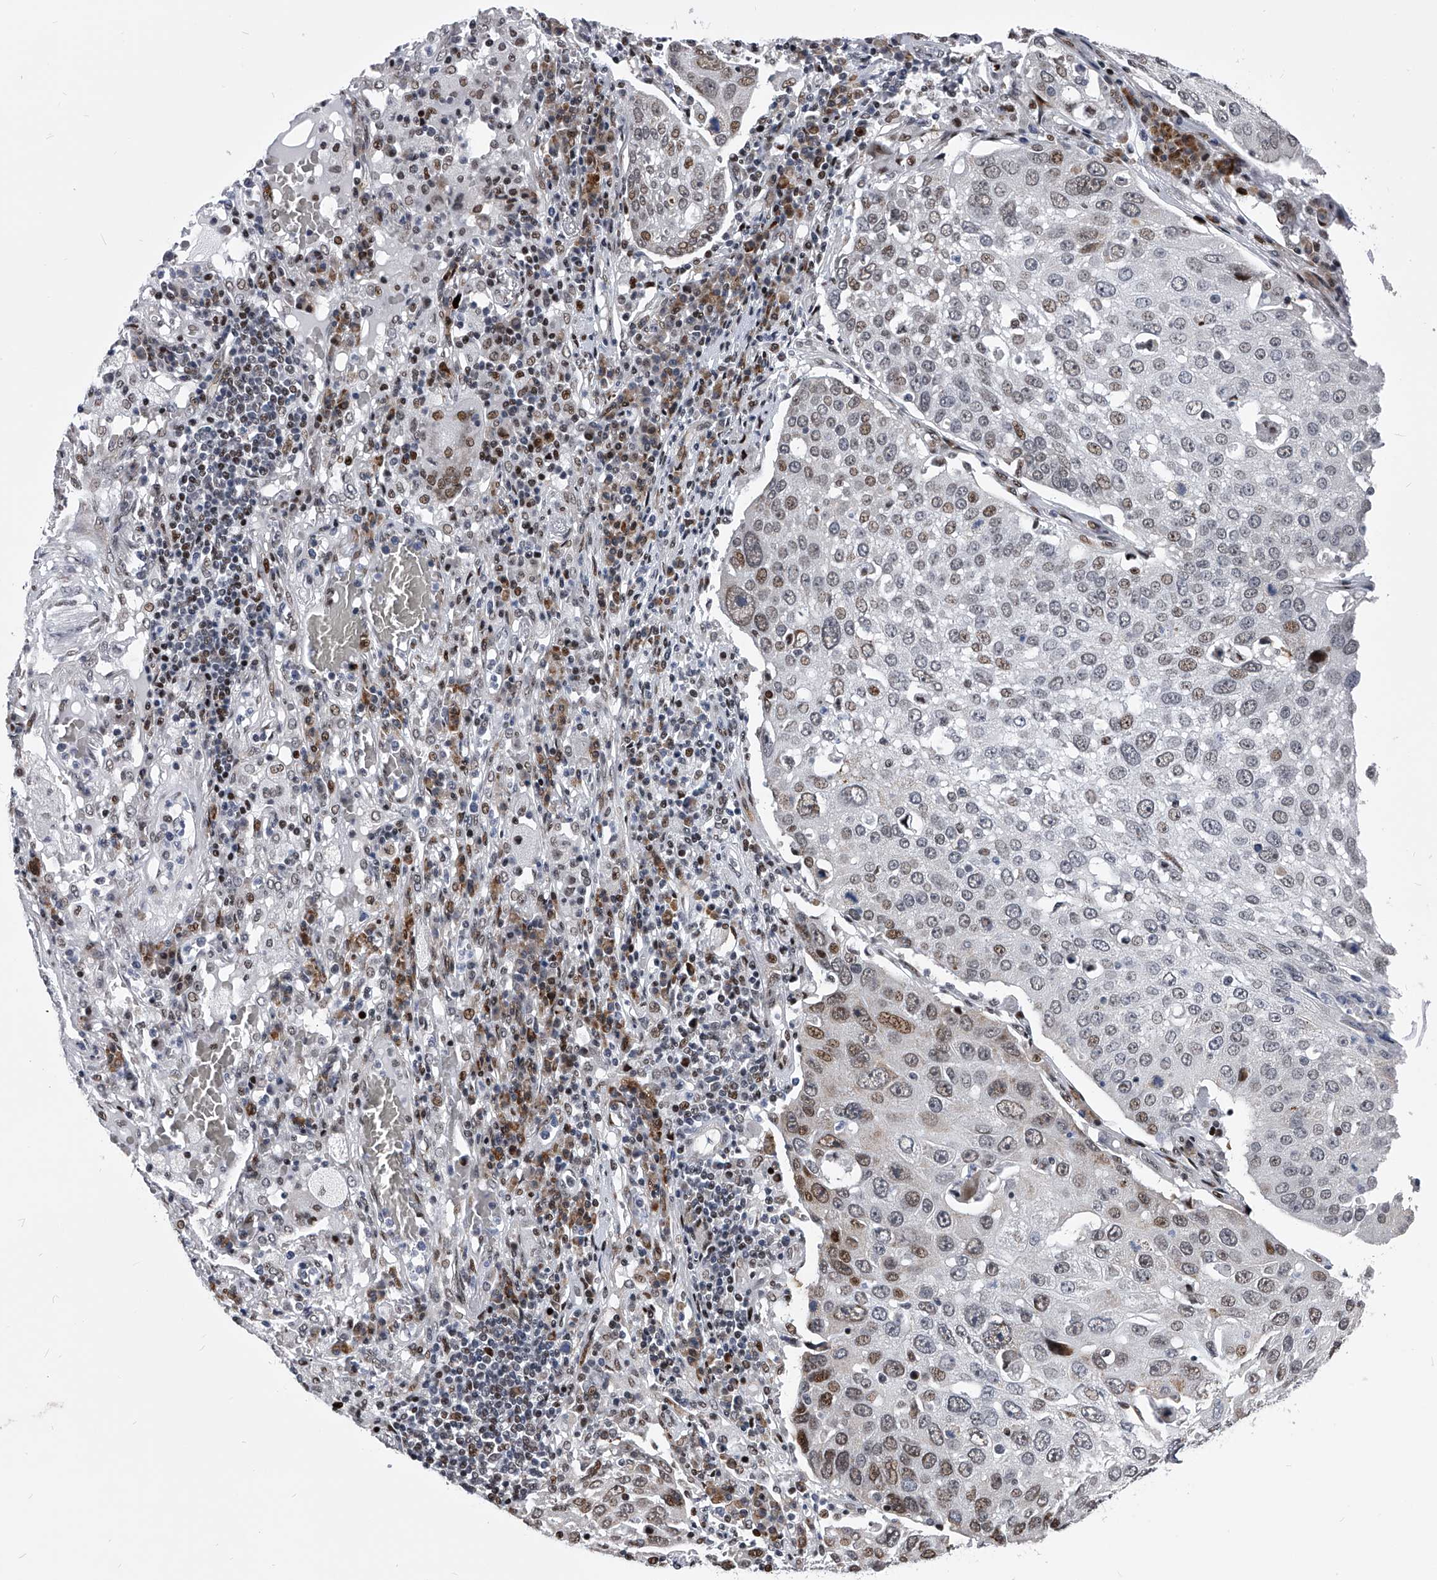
{"staining": {"intensity": "moderate", "quantity": "<25%", "location": "nuclear"}, "tissue": "lung cancer", "cell_type": "Tumor cells", "image_type": "cancer", "snomed": [{"axis": "morphology", "description": "Squamous cell carcinoma, NOS"}, {"axis": "topography", "description": "Lung"}], "caption": "Lung cancer (squamous cell carcinoma) stained with IHC exhibits moderate nuclear positivity in approximately <25% of tumor cells. Using DAB (brown) and hematoxylin (blue) stains, captured at high magnification using brightfield microscopy.", "gene": "CMTR1", "patient": {"sex": "male", "age": 65}}